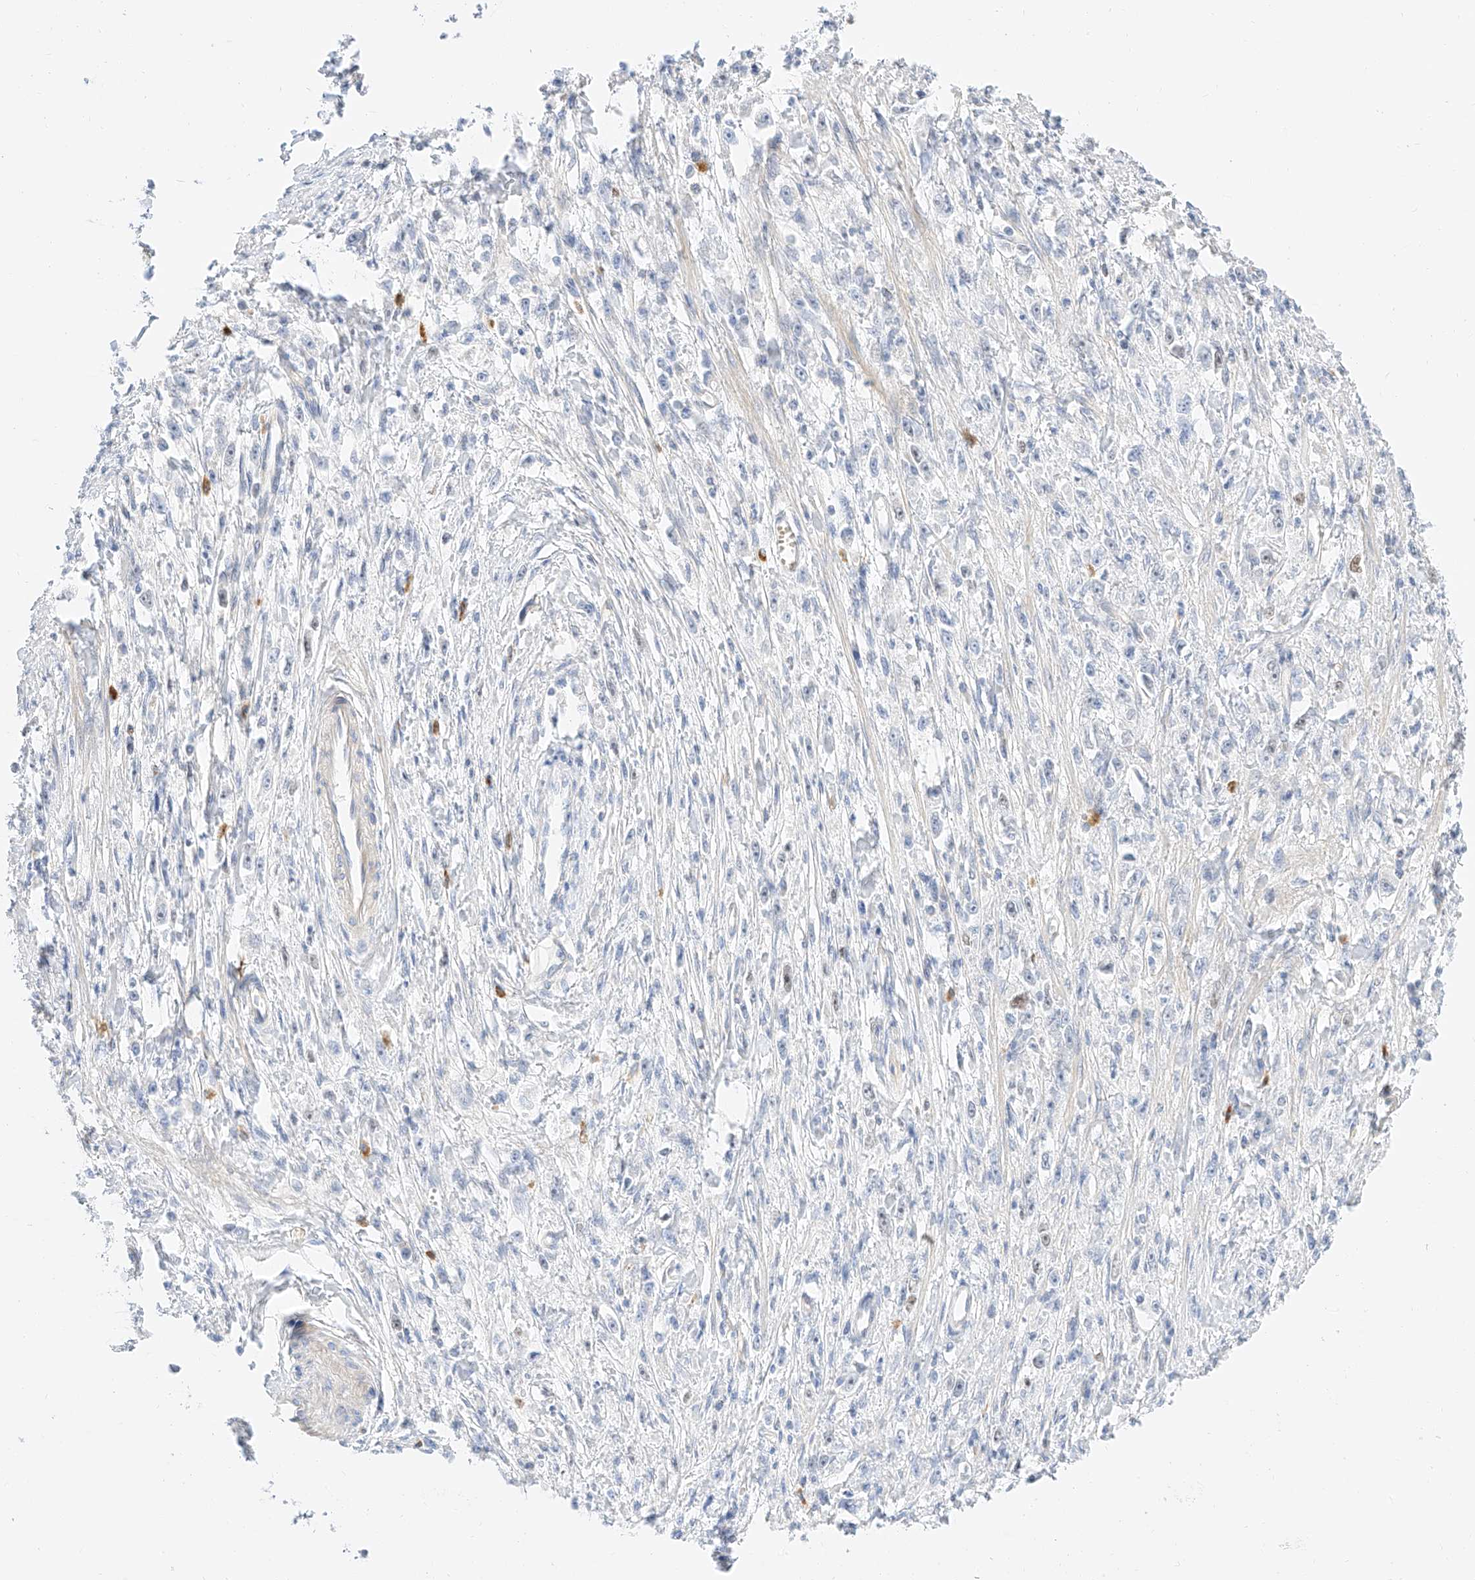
{"staining": {"intensity": "negative", "quantity": "none", "location": "none"}, "tissue": "stomach cancer", "cell_type": "Tumor cells", "image_type": "cancer", "snomed": [{"axis": "morphology", "description": "Adenocarcinoma, NOS"}, {"axis": "topography", "description": "Stomach"}], "caption": "Histopathology image shows no significant protein positivity in tumor cells of stomach adenocarcinoma.", "gene": "CDCP2", "patient": {"sex": "female", "age": 59}}